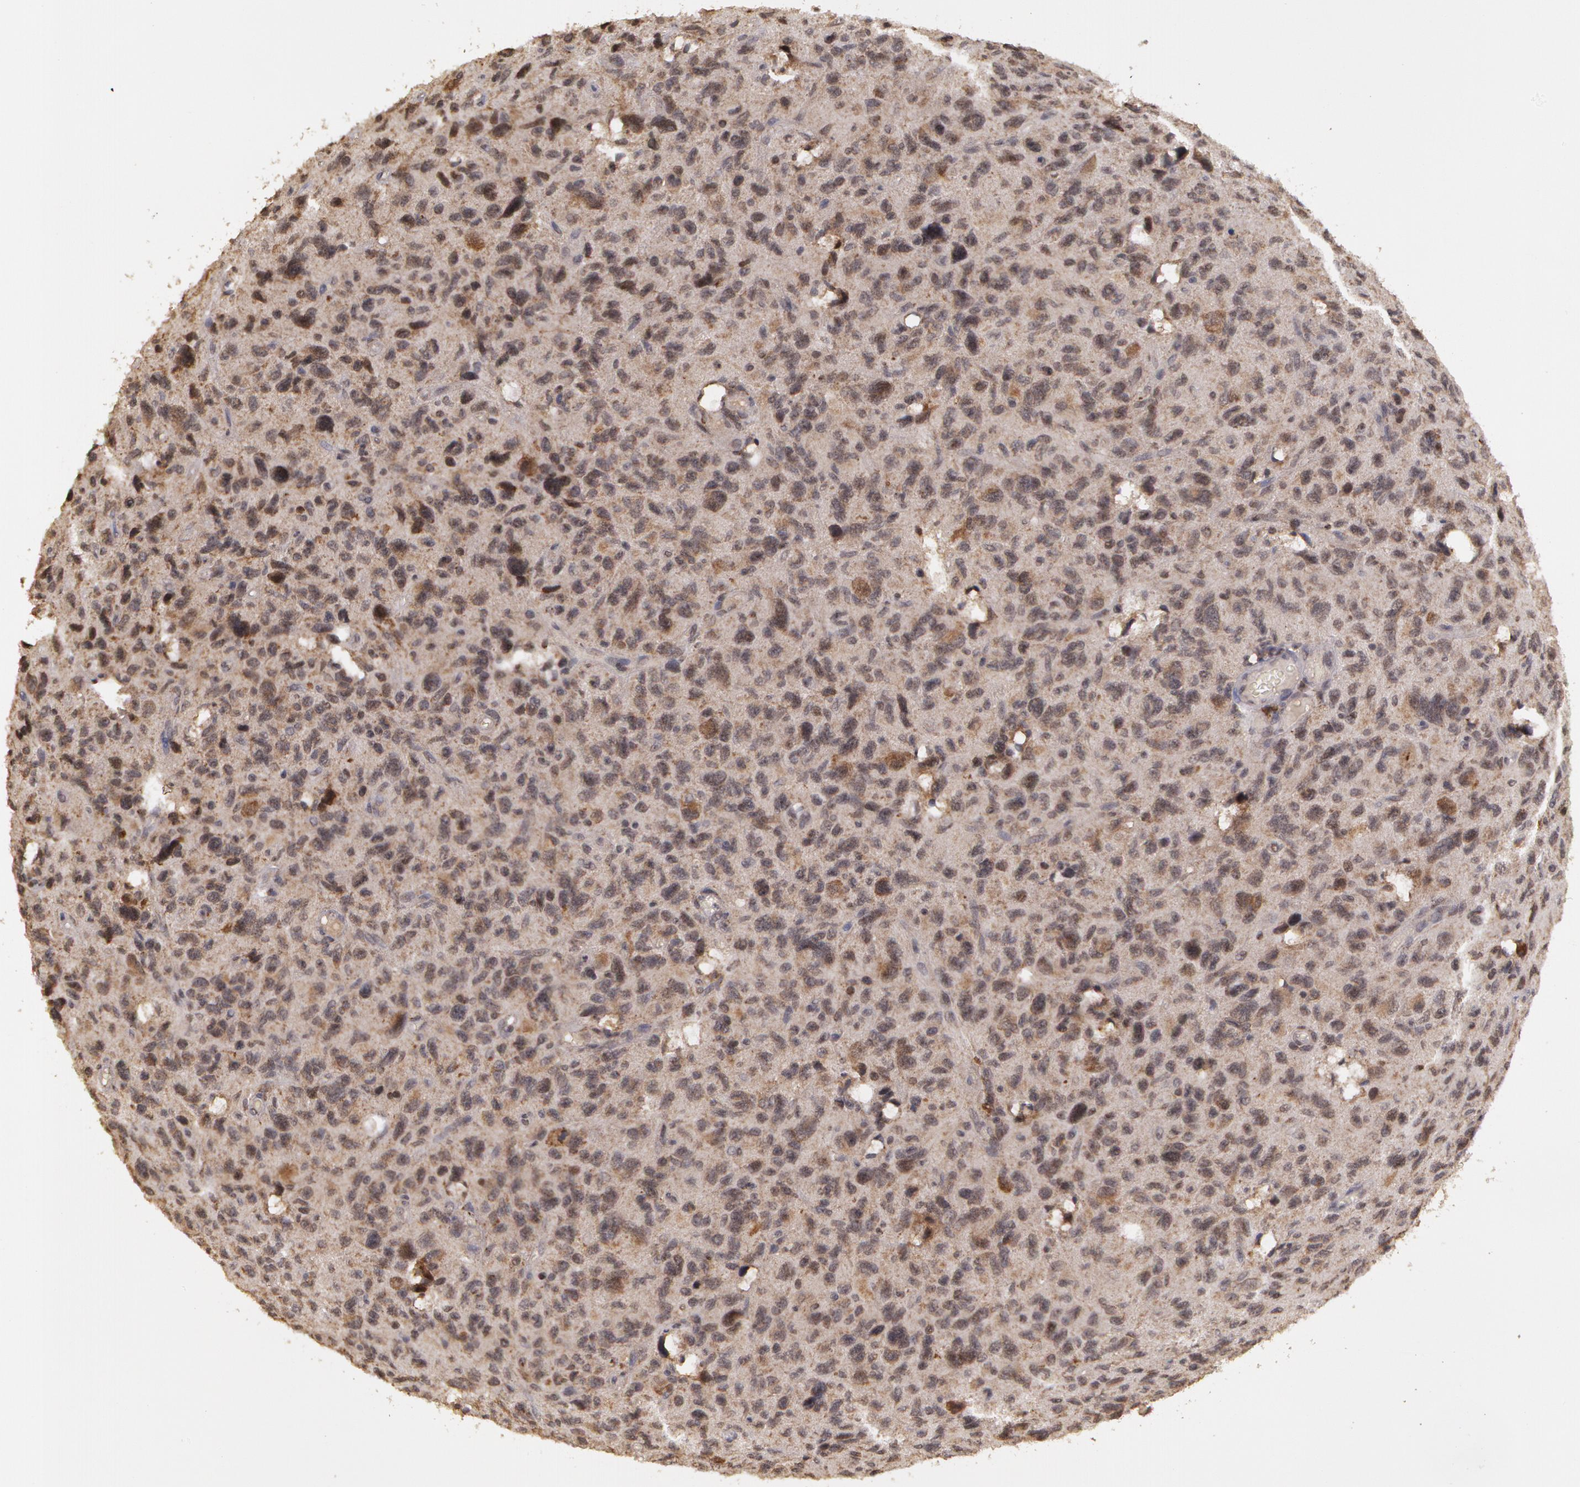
{"staining": {"intensity": "strong", "quantity": "25%-75%", "location": "cytoplasmic/membranous"}, "tissue": "glioma", "cell_type": "Tumor cells", "image_type": "cancer", "snomed": [{"axis": "morphology", "description": "Glioma, malignant, High grade"}, {"axis": "topography", "description": "Brain"}], "caption": "Immunohistochemical staining of human glioma shows strong cytoplasmic/membranous protein staining in approximately 25%-75% of tumor cells. (DAB (3,3'-diaminobenzidine) IHC, brown staining for protein, blue staining for nuclei).", "gene": "GLIS1", "patient": {"sex": "female", "age": 60}}